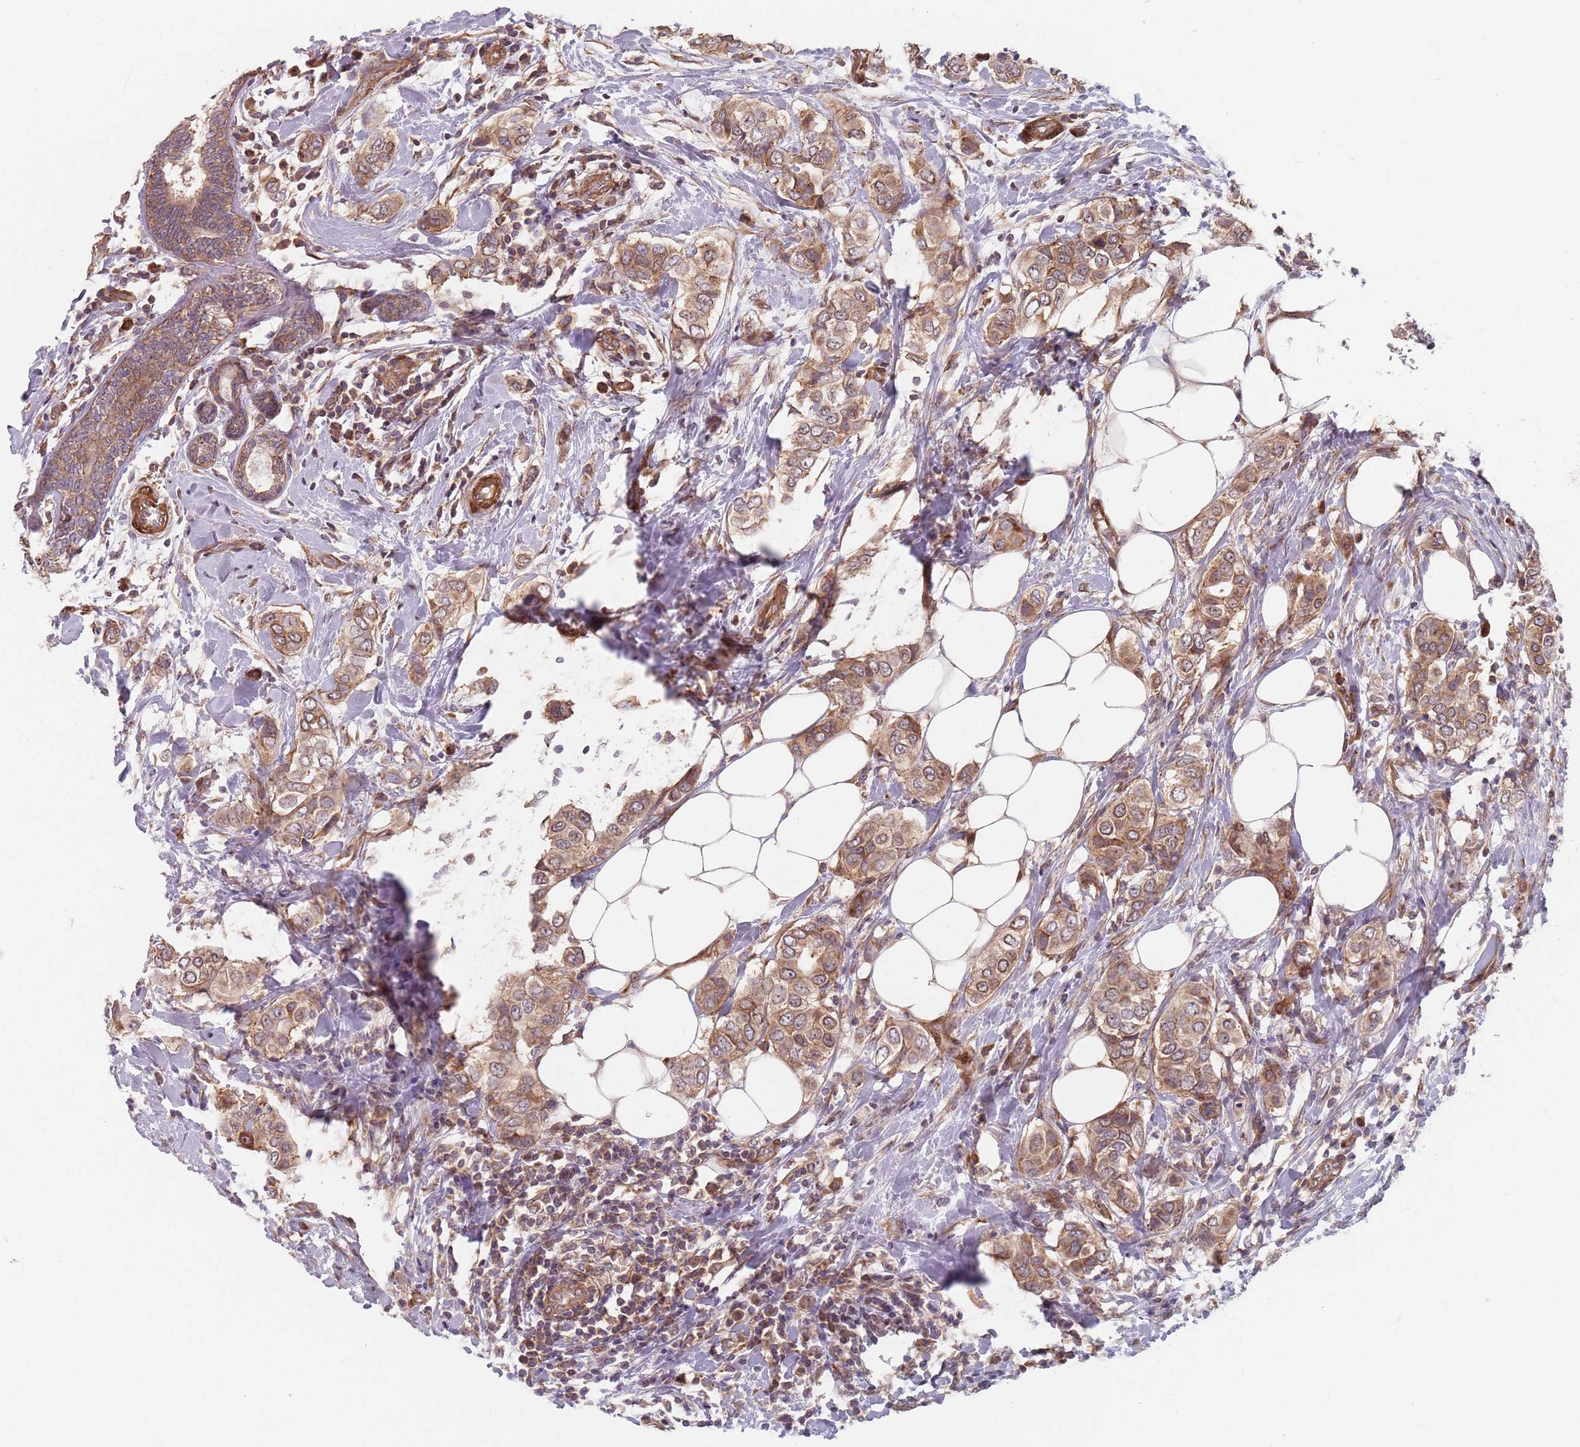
{"staining": {"intensity": "moderate", "quantity": ">75%", "location": "cytoplasmic/membranous"}, "tissue": "breast cancer", "cell_type": "Tumor cells", "image_type": "cancer", "snomed": [{"axis": "morphology", "description": "Lobular carcinoma"}, {"axis": "topography", "description": "Breast"}], "caption": "Lobular carcinoma (breast) stained with a protein marker displays moderate staining in tumor cells.", "gene": "NOTCH3", "patient": {"sex": "female", "age": 51}}